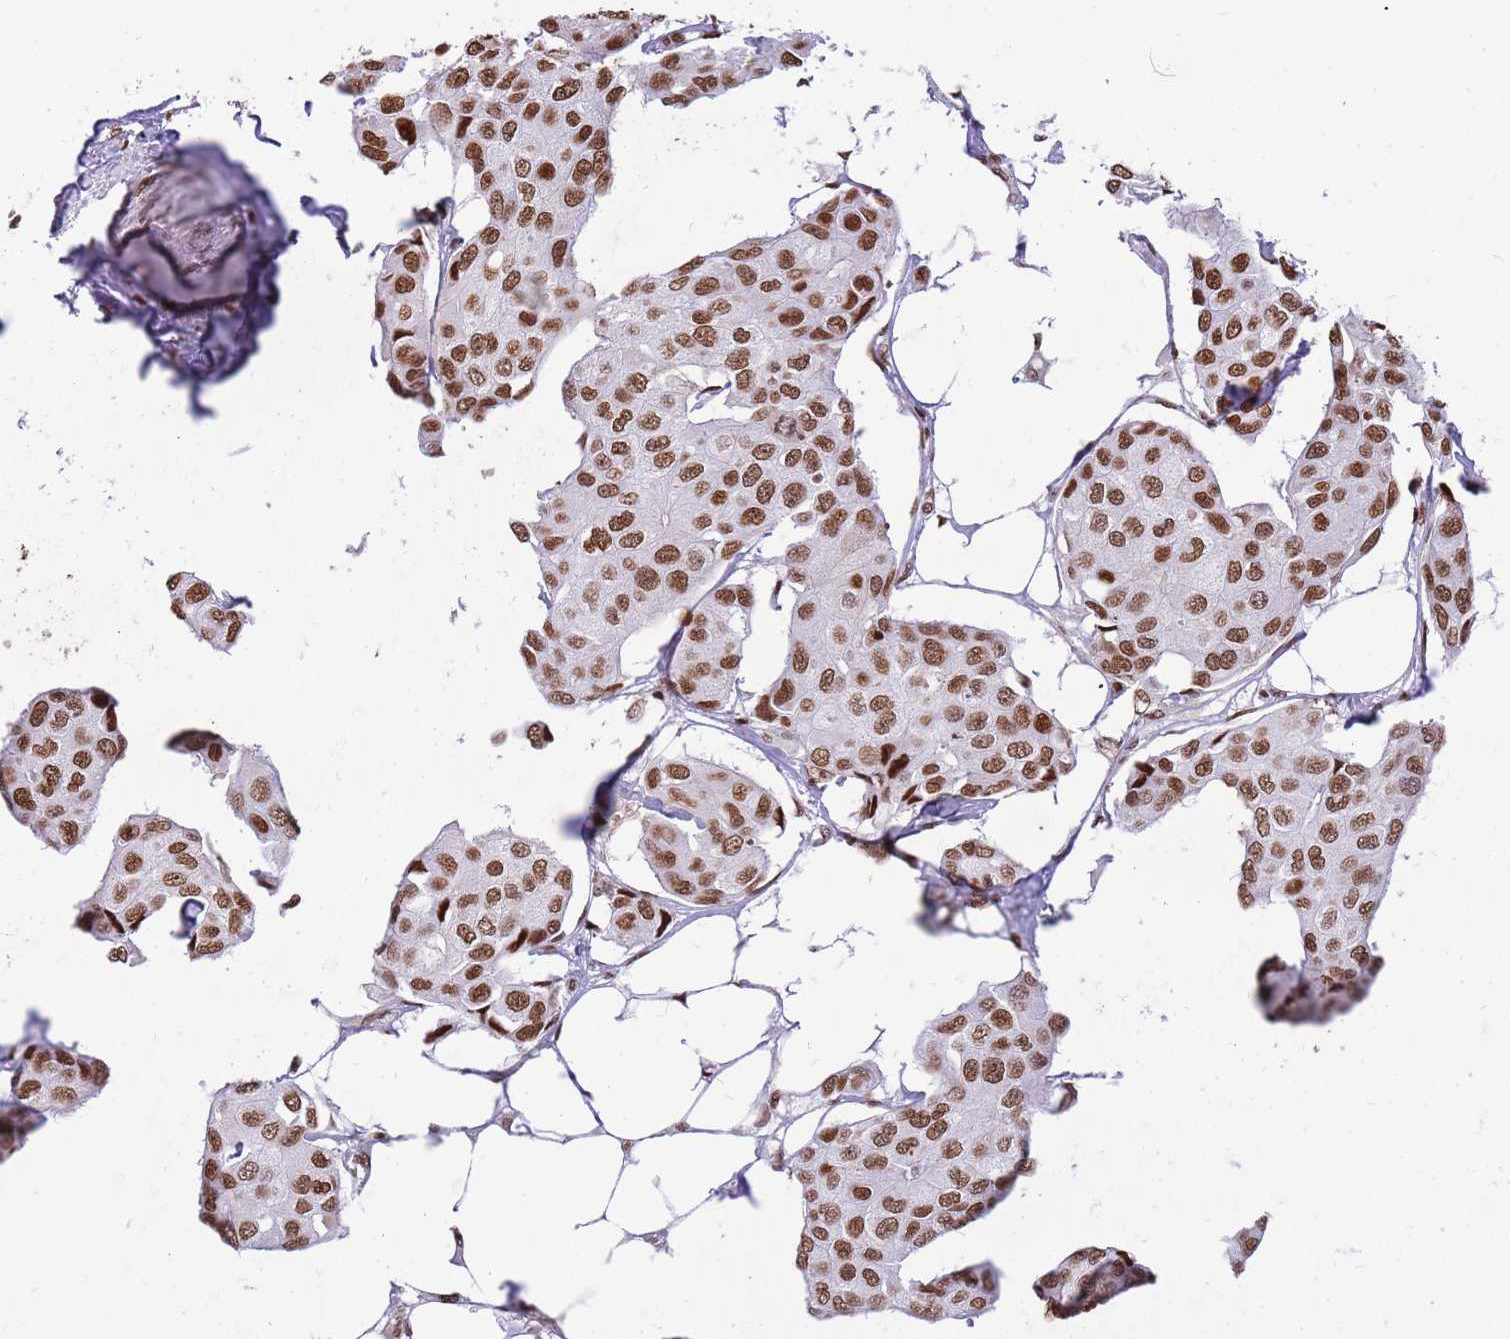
{"staining": {"intensity": "moderate", "quantity": ">75%", "location": "nuclear"}, "tissue": "breast cancer", "cell_type": "Tumor cells", "image_type": "cancer", "snomed": [{"axis": "morphology", "description": "Duct carcinoma"}, {"axis": "topography", "description": "Breast"}, {"axis": "topography", "description": "Lymph node"}], "caption": "Immunohistochemical staining of human breast cancer shows medium levels of moderate nuclear protein staining in approximately >75% of tumor cells.", "gene": "WASHC4", "patient": {"sex": "female", "age": 80}}